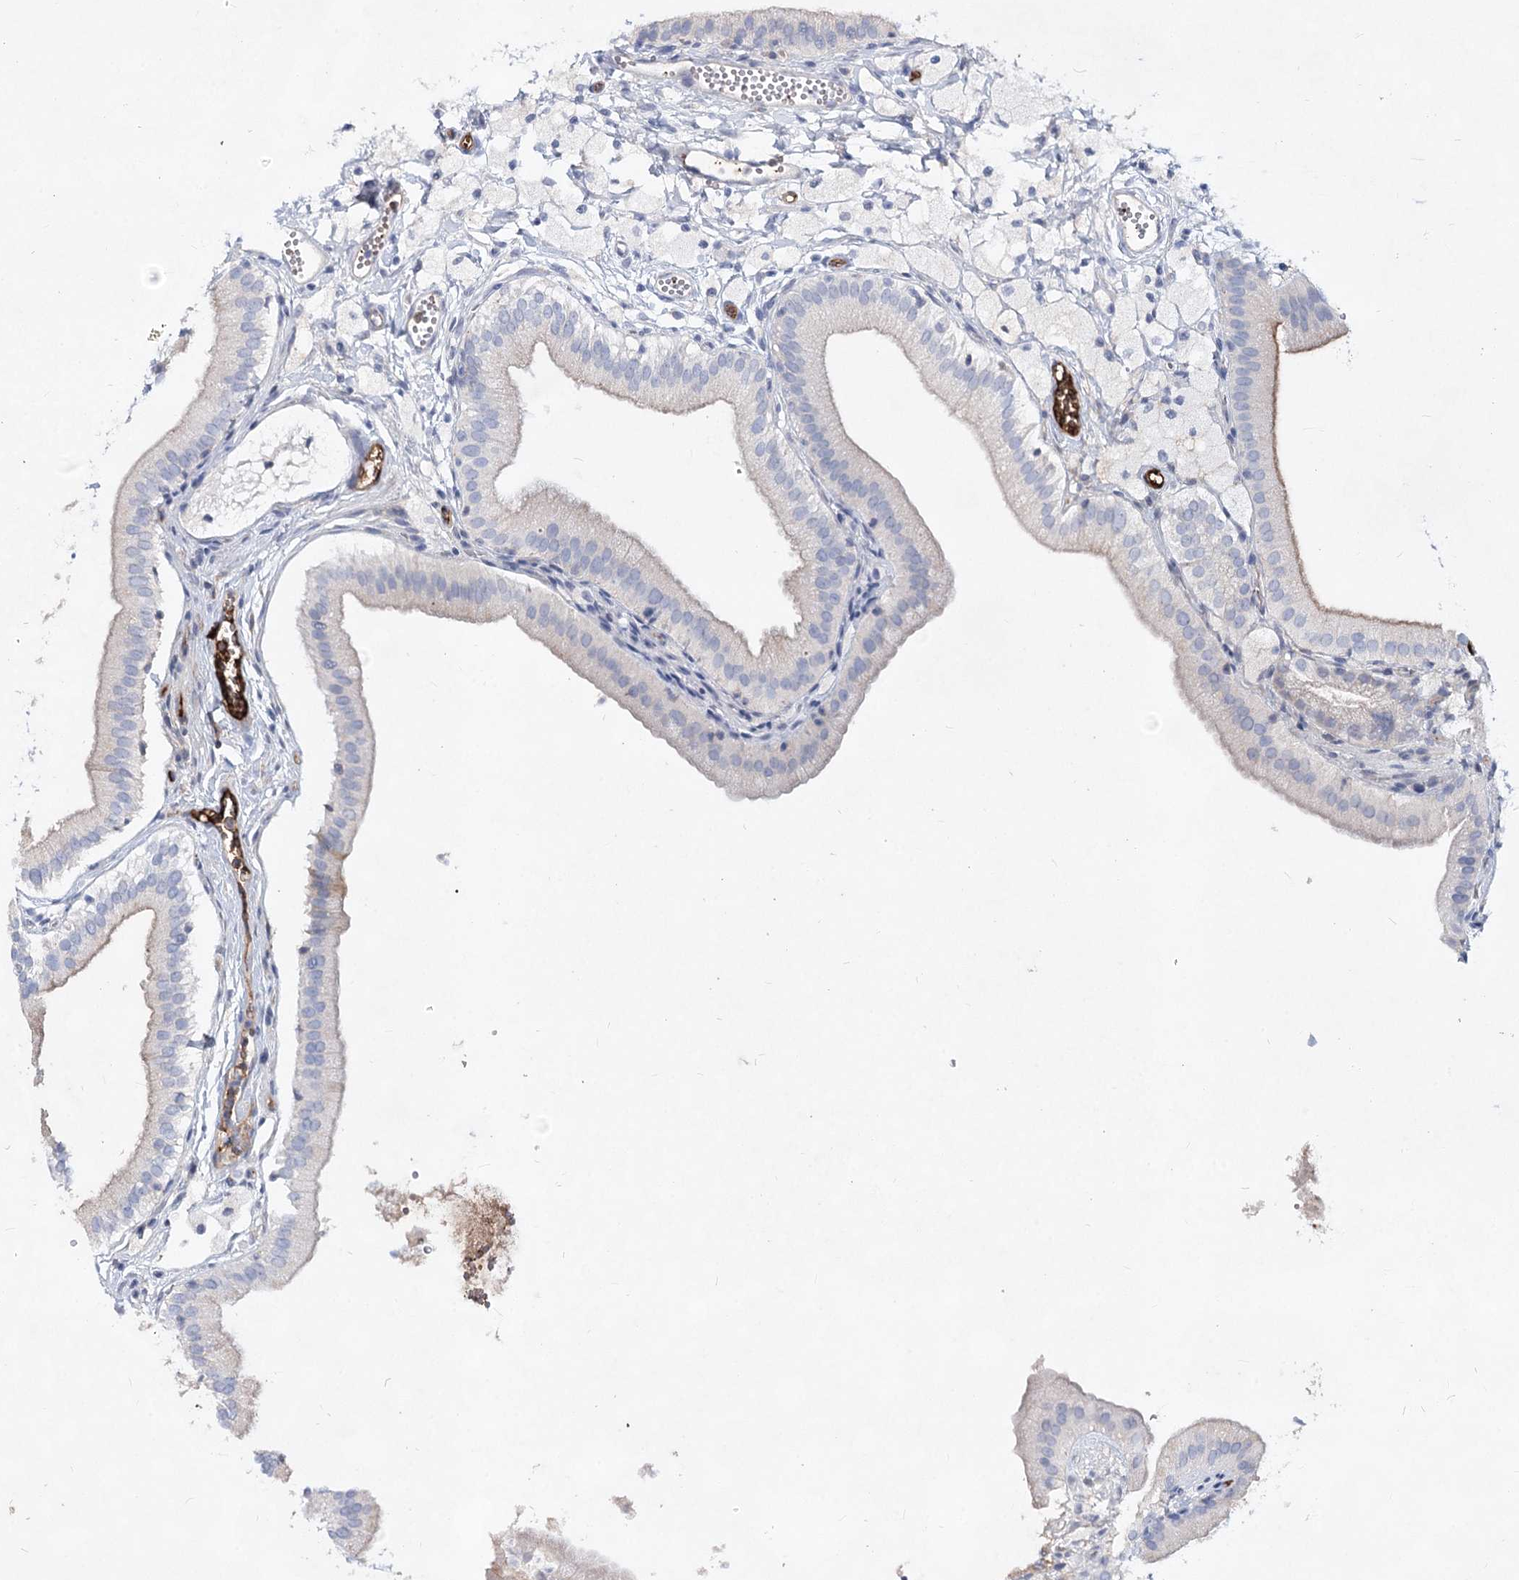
{"staining": {"intensity": "negative", "quantity": "none", "location": "none"}, "tissue": "gallbladder", "cell_type": "Glandular cells", "image_type": "normal", "snomed": [{"axis": "morphology", "description": "Normal tissue, NOS"}, {"axis": "topography", "description": "Gallbladder"}], "caption": "This histopathology image is of normal gallbladder stained with immunohistochemistry (IHC) to label a protein in brown with the nuclei are counter-stained blue. There is no positivity in glandular cells. (Immunohistochemistry (ihc), brightfield microscopy, high magnification).", "gene": "TASOR2", "patient": {"sex": "male", "age": 55}}